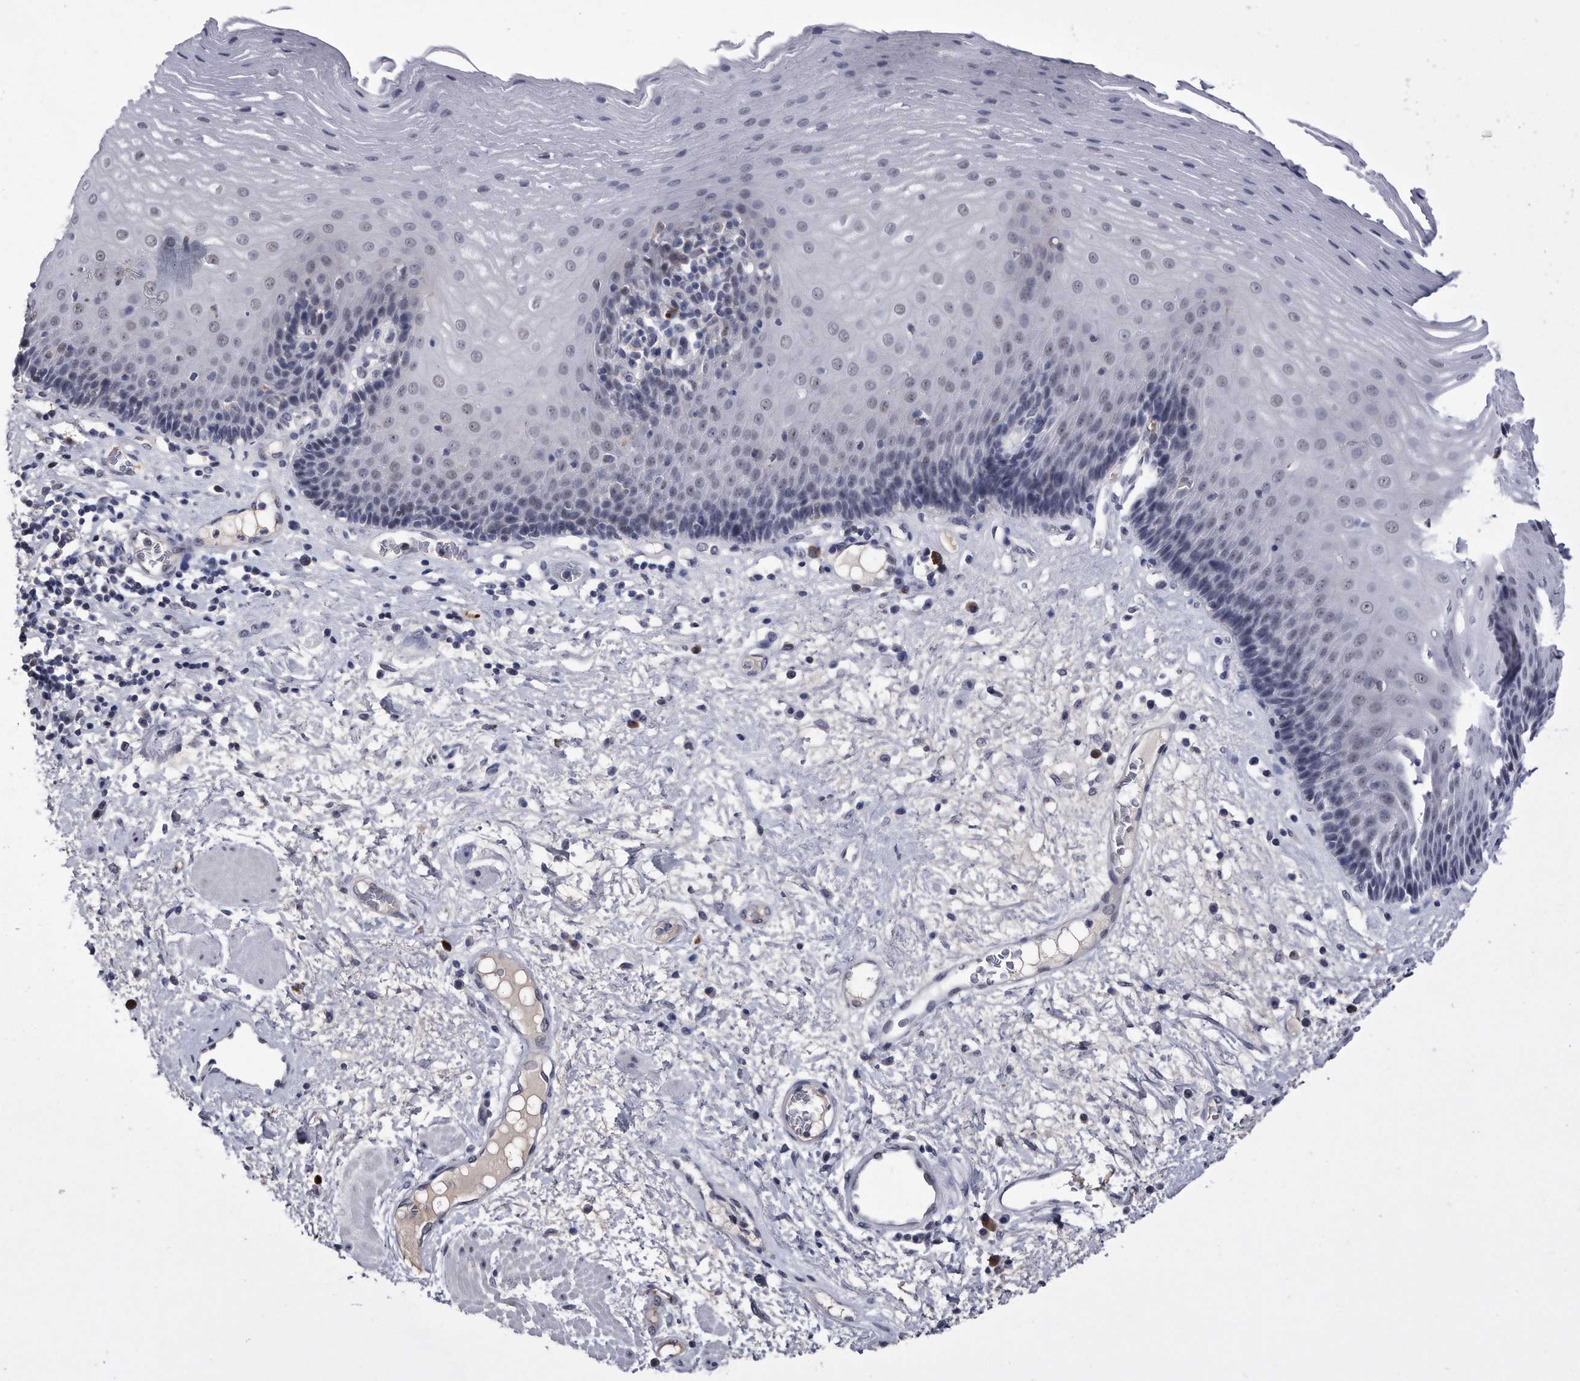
{"staining": {"intensity": "weak", "quantity": "<25%", "location": "nuclear"}, "tissue": "esophagus", "cell_type": "Squamous epithelial cells", "image_type": "normal", "snomed": [{"axis": "morphology", "description": "Normal tissue, NOS"}, {"axis": "morphology", "description": "Adenocarcinoma, NOS"}, {"axis": "topography", "description": "Esophagus"}], "caption": "Protein analysis of benign esophagus shows no significant positivity in squamous epithelial cells.", "gene": "KCTD8", "patient": {"sex": "male", "age": 62}}